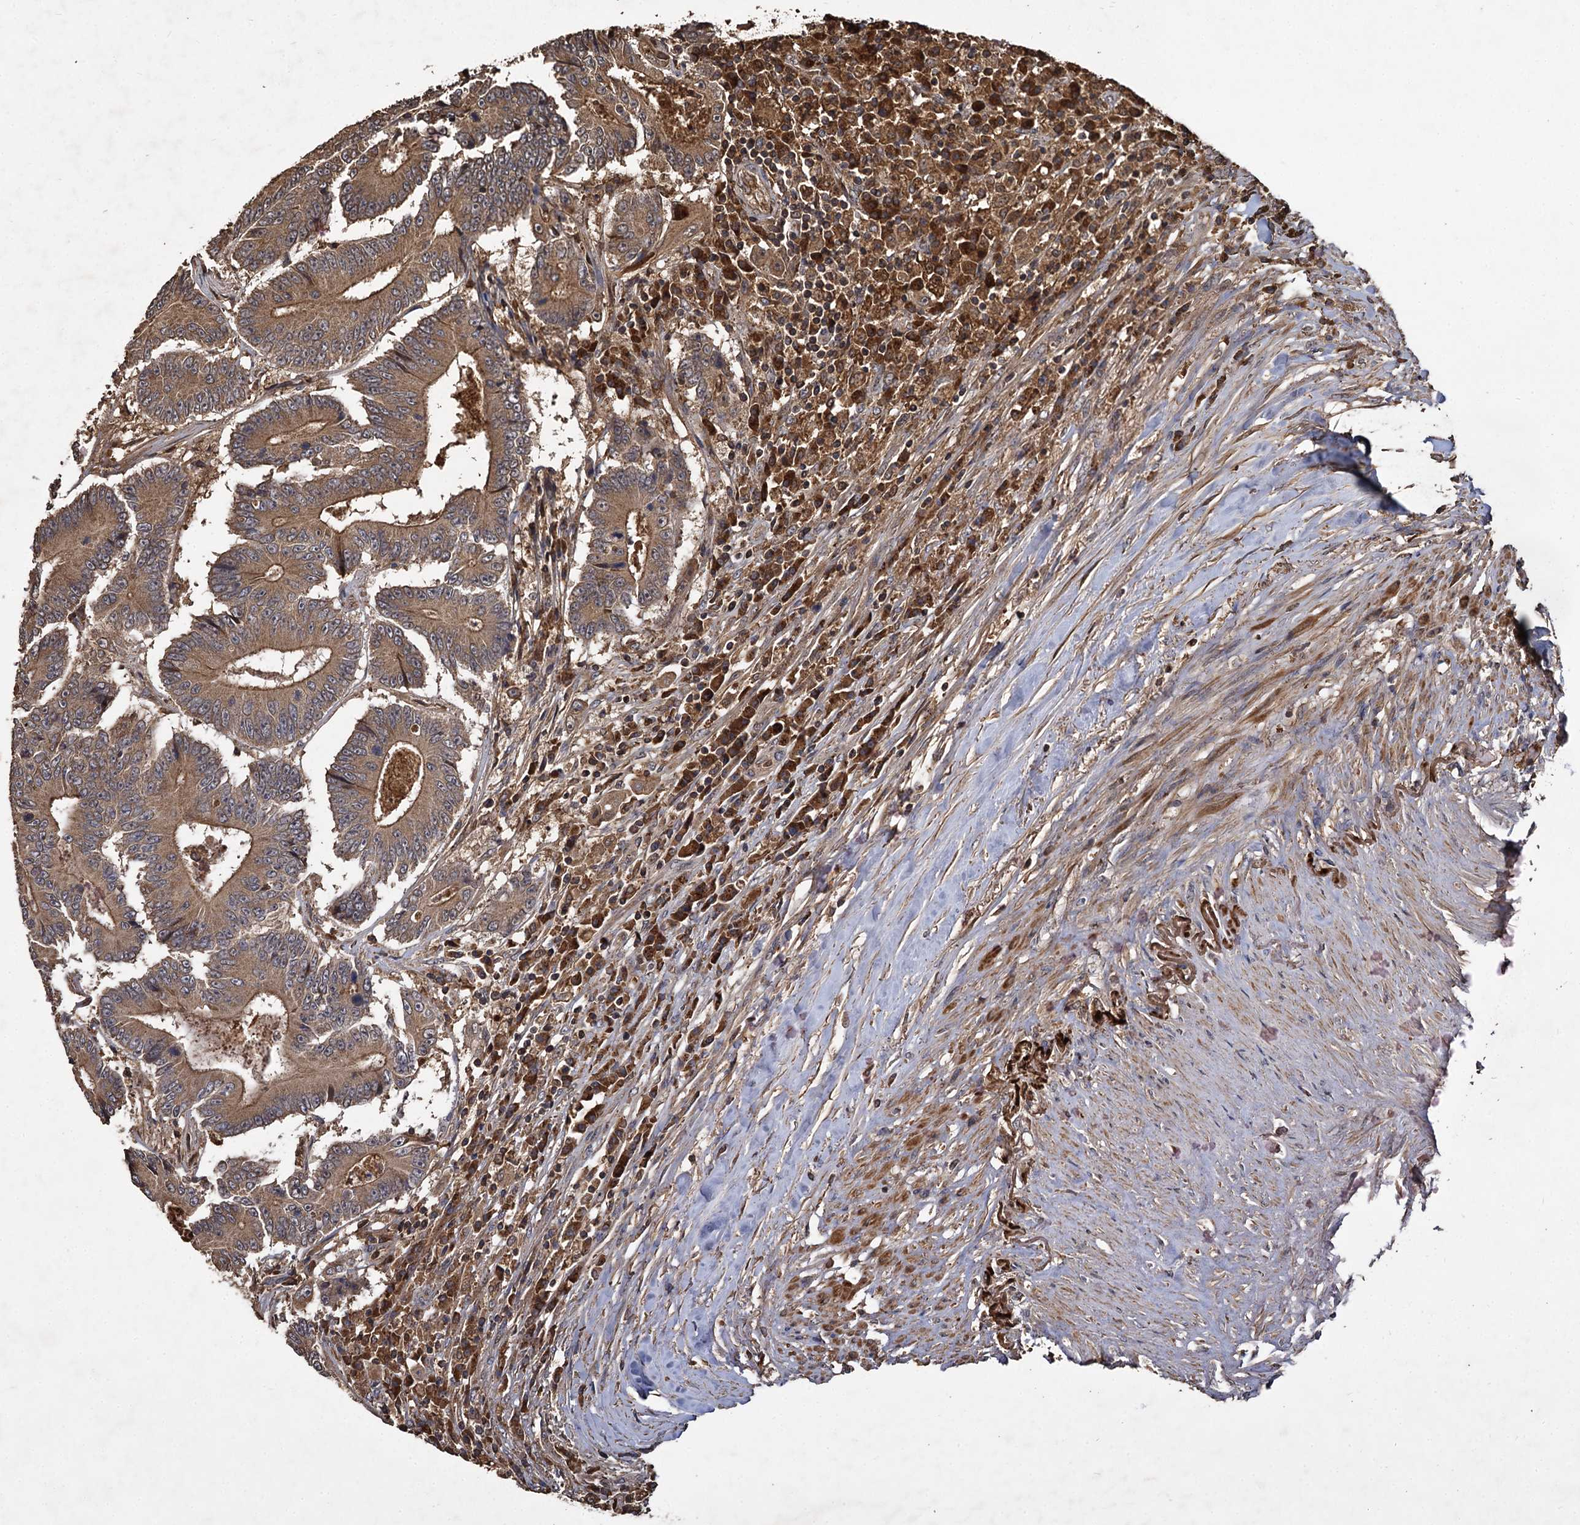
{"staining": {"intensity": "moderate", "quantity": ">75%", "location": "cytoplasmic/membranous"}, "tissue": "colorectal cancer", "cell_type": "Tumor cells", "image_type": "cancer", "snomed": [{"axis": "morphology", "description": "Adenocarcinoma, NOS"}, {"axis": "topography", "description": "Colon"}], "caption": "A micrograph of colorectal cancer (adenocarcinoma) stained for a protein reveals moderate cytoplasmic/membranous brown staining in tumor cells.", "gene": "GCLC", "patient": {"sex": "male", "age": 83}}